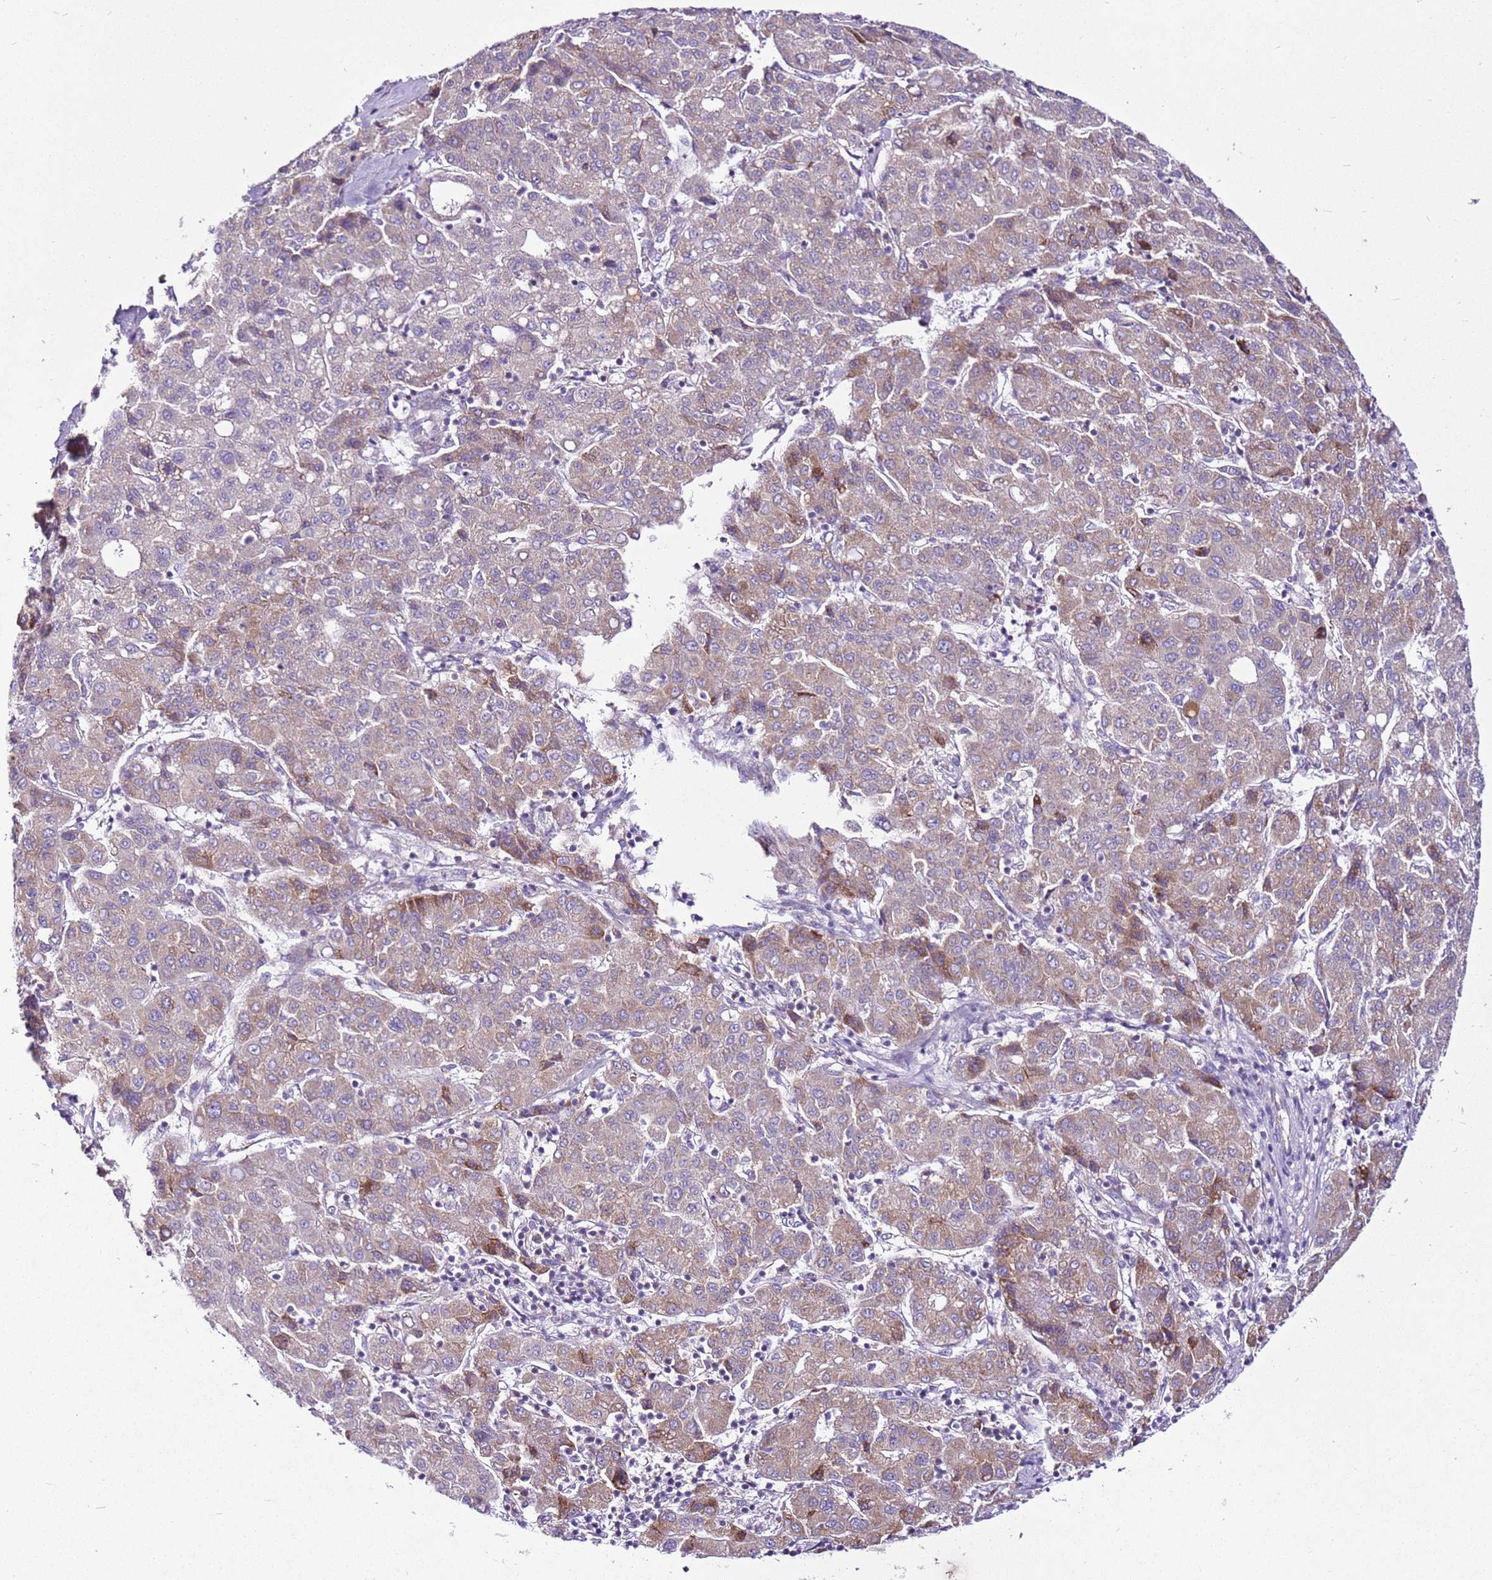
{"staining": {"intensity": "moderate", "quantity": "<25%", "location": "cytoplasmic/membranous"}, "tissue": "liver cancer", "cell_type": "Tumor cells", "image_type": "cancer", "snomed": [{"axis": "morphology", "description": "Carcinoma, Hepatocellular, NOS"}, {"axis": "topography", "description": "Liver"}], "caption": "Immunohistochemistry (IHC) (DAB) staining of hepatocellular carcinoma (liver) demonstrates moderate cytoplasmic/membranous protein positivity in approximately <25% of tumor cells.", "gene": "MRPL36", "patient": {"sex": "male", "age": 65}}